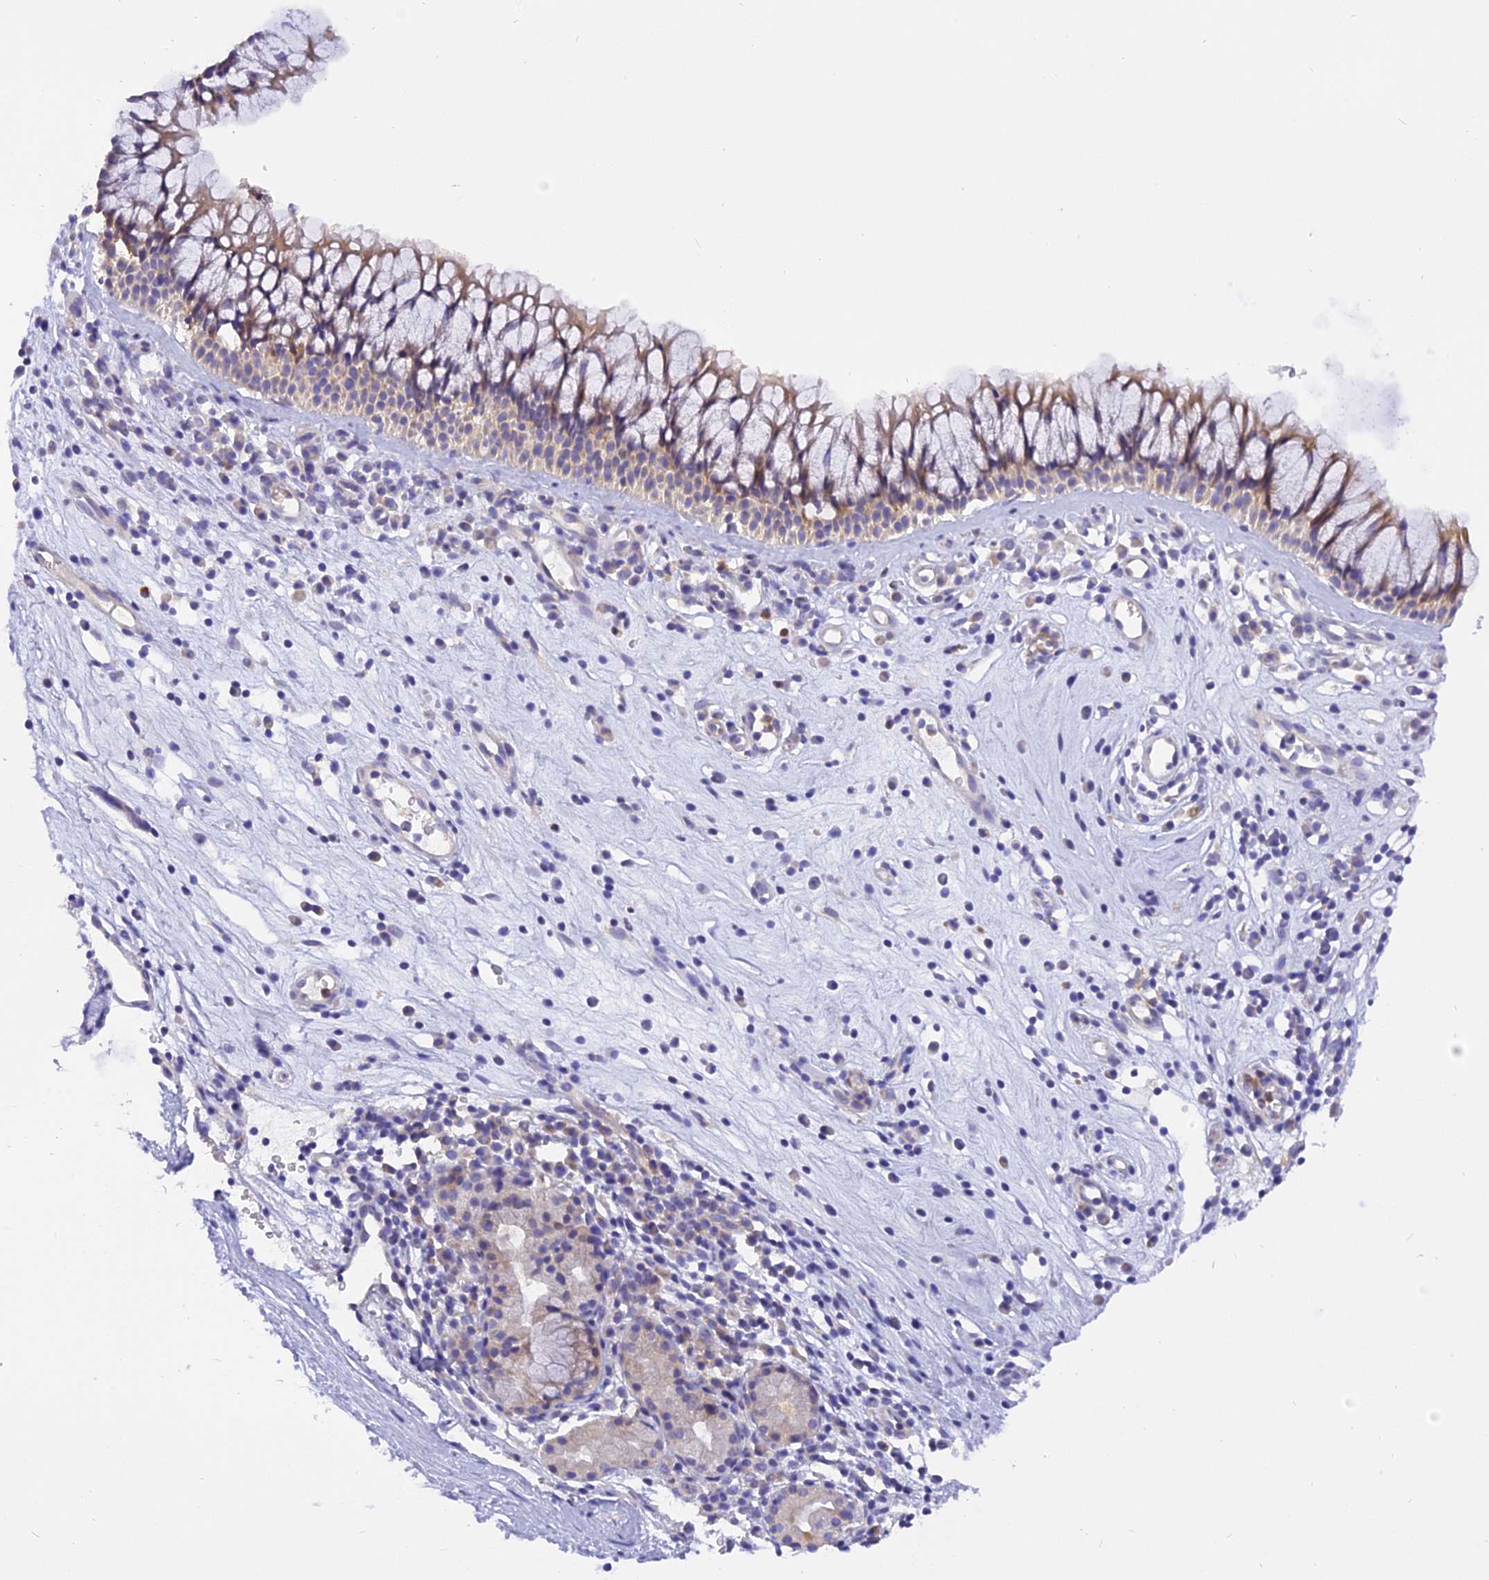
{"staining": {"intensity": "weak", "quantity": "25%-75%", "location": "cytoplasmic/membranous"}, "tissue": "nasopharynx", "cell_type": "Respiratory epithelial cells", "image_type": "normal", "snomed": [{"axis": "morphology", "description": "Normal tissue, NOS"}, {"axis": "morphology", "description": "Inflammation, NOS"}, {"axis": "morphology", "description": "Malignant melanoma, Metastatic site"}, {"axis": "topography", "description": "Nasopharynx"}], "caption": "Immunohistochemistry (DAB) staining of benign nasopharynx shows weak cytoplasmic/membranous protein staining in about 25%-75% of respiratory epithelial cells. The protein of interest is stained brown, and the nuclei are stained in blue (DAB (3,3'-diaminobenzidine) IHC with brightfield microscopy, high magnification).", "gene": "TRIM3", "patient": {"sex": "male", "age": 70}}